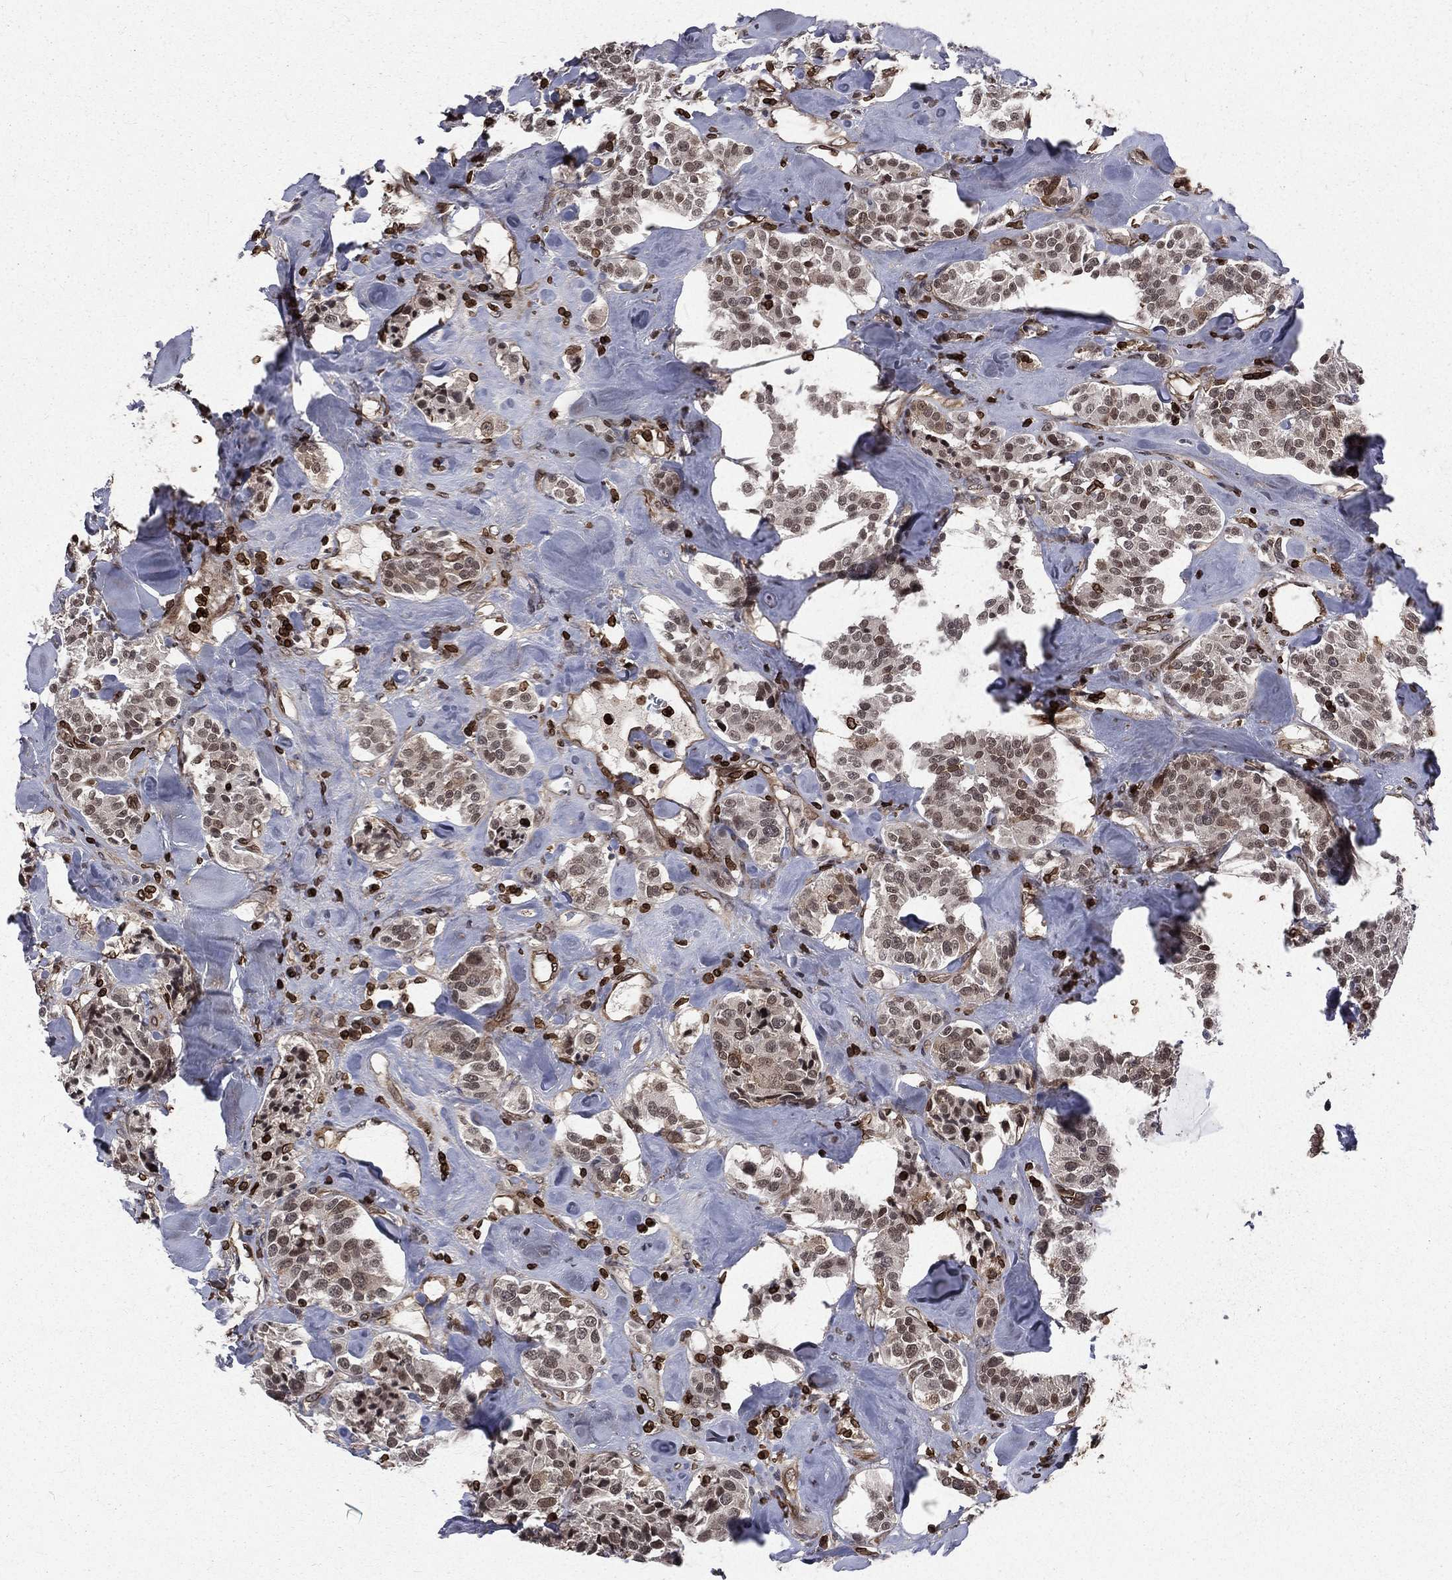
{"staining": {"intensity": "negative", "quantity": "none", "location": "none"}, "tissue": "carcinoid", "cell_type": "Tumor cells", "image_type": "cancer", "snomed": [{"axis": "morphology", "description": "Carcinoid, malignant, NOS"}, {"axis": "topography", "description": "Pancreas"}], "caption": "DAB immunohistochemical staining of carcinoid shows no significant positivity in tumor cells. The staining was performed using DAB to visualize the protein expression in brown, while the nuclei were stained in blue with hematoxylin (Magnification: 20x).", "gene": "LBR", "patient": {"sex": "male", "age": 41}}